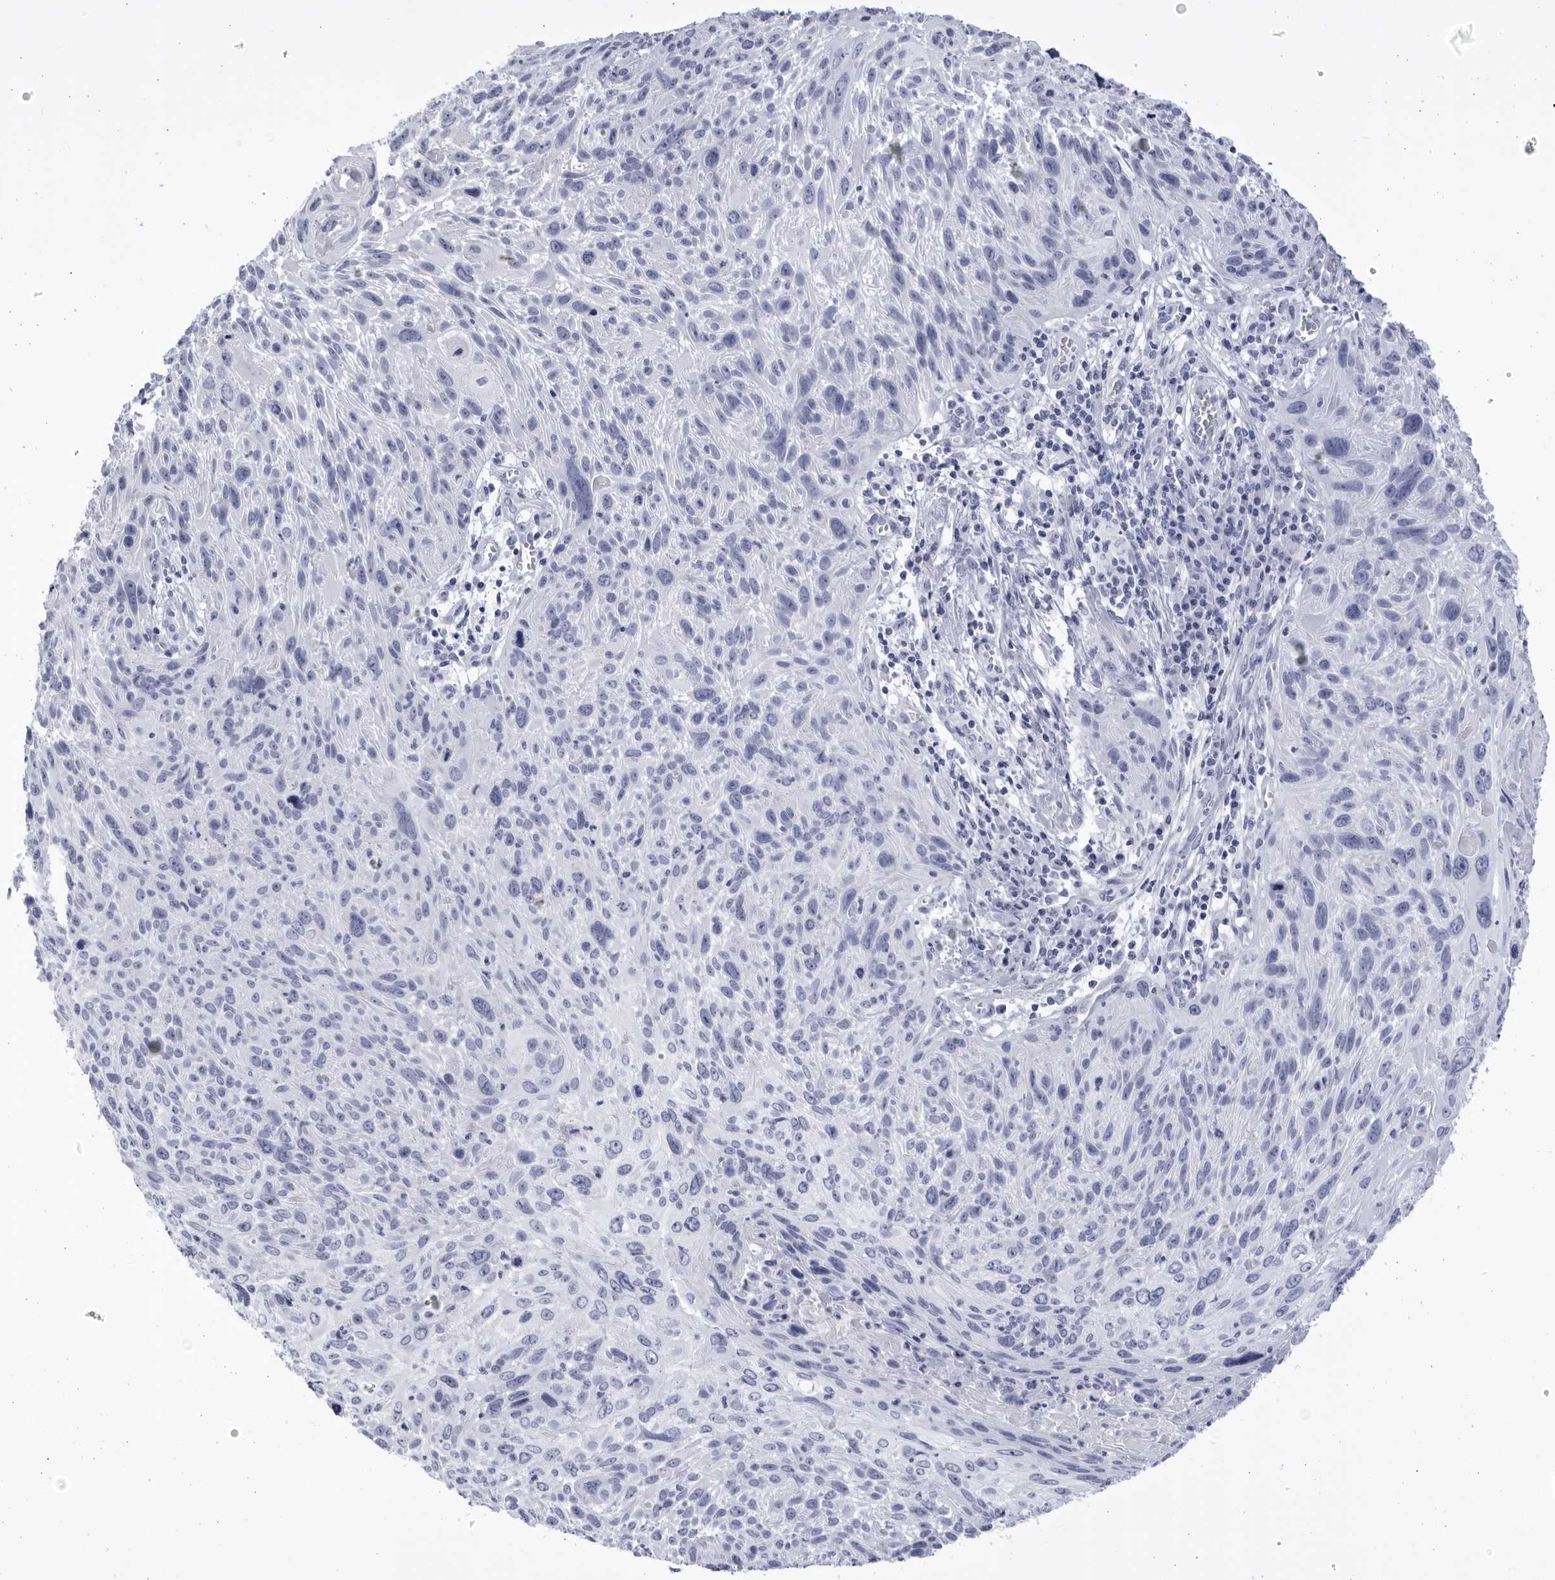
{"staining": {"intensity": "negative", "quantity": "none", "location": "none"}, "tissue": "cervical cancer", "cell_type": "Tumor cells", "image_type": "cancer", "snomed": [{"axis": "morphology", "description": "Squamous cell carcinoma, NOS"}, {"axis": "topography", "description": "Cervix"}], "caption": "A micrograph of squamous cell carcinoma (cervical) stained for a protein shows no brown staining in tumor cells. (Stains: DAB (3,3'-diaminobenzidine) immunohistochemistry with hematoxylin counter stain, Microscopy: brightfield microscopy at high magnification).", "gene": "CCDC181", "patient": {"sex": "female", "age": 51}}